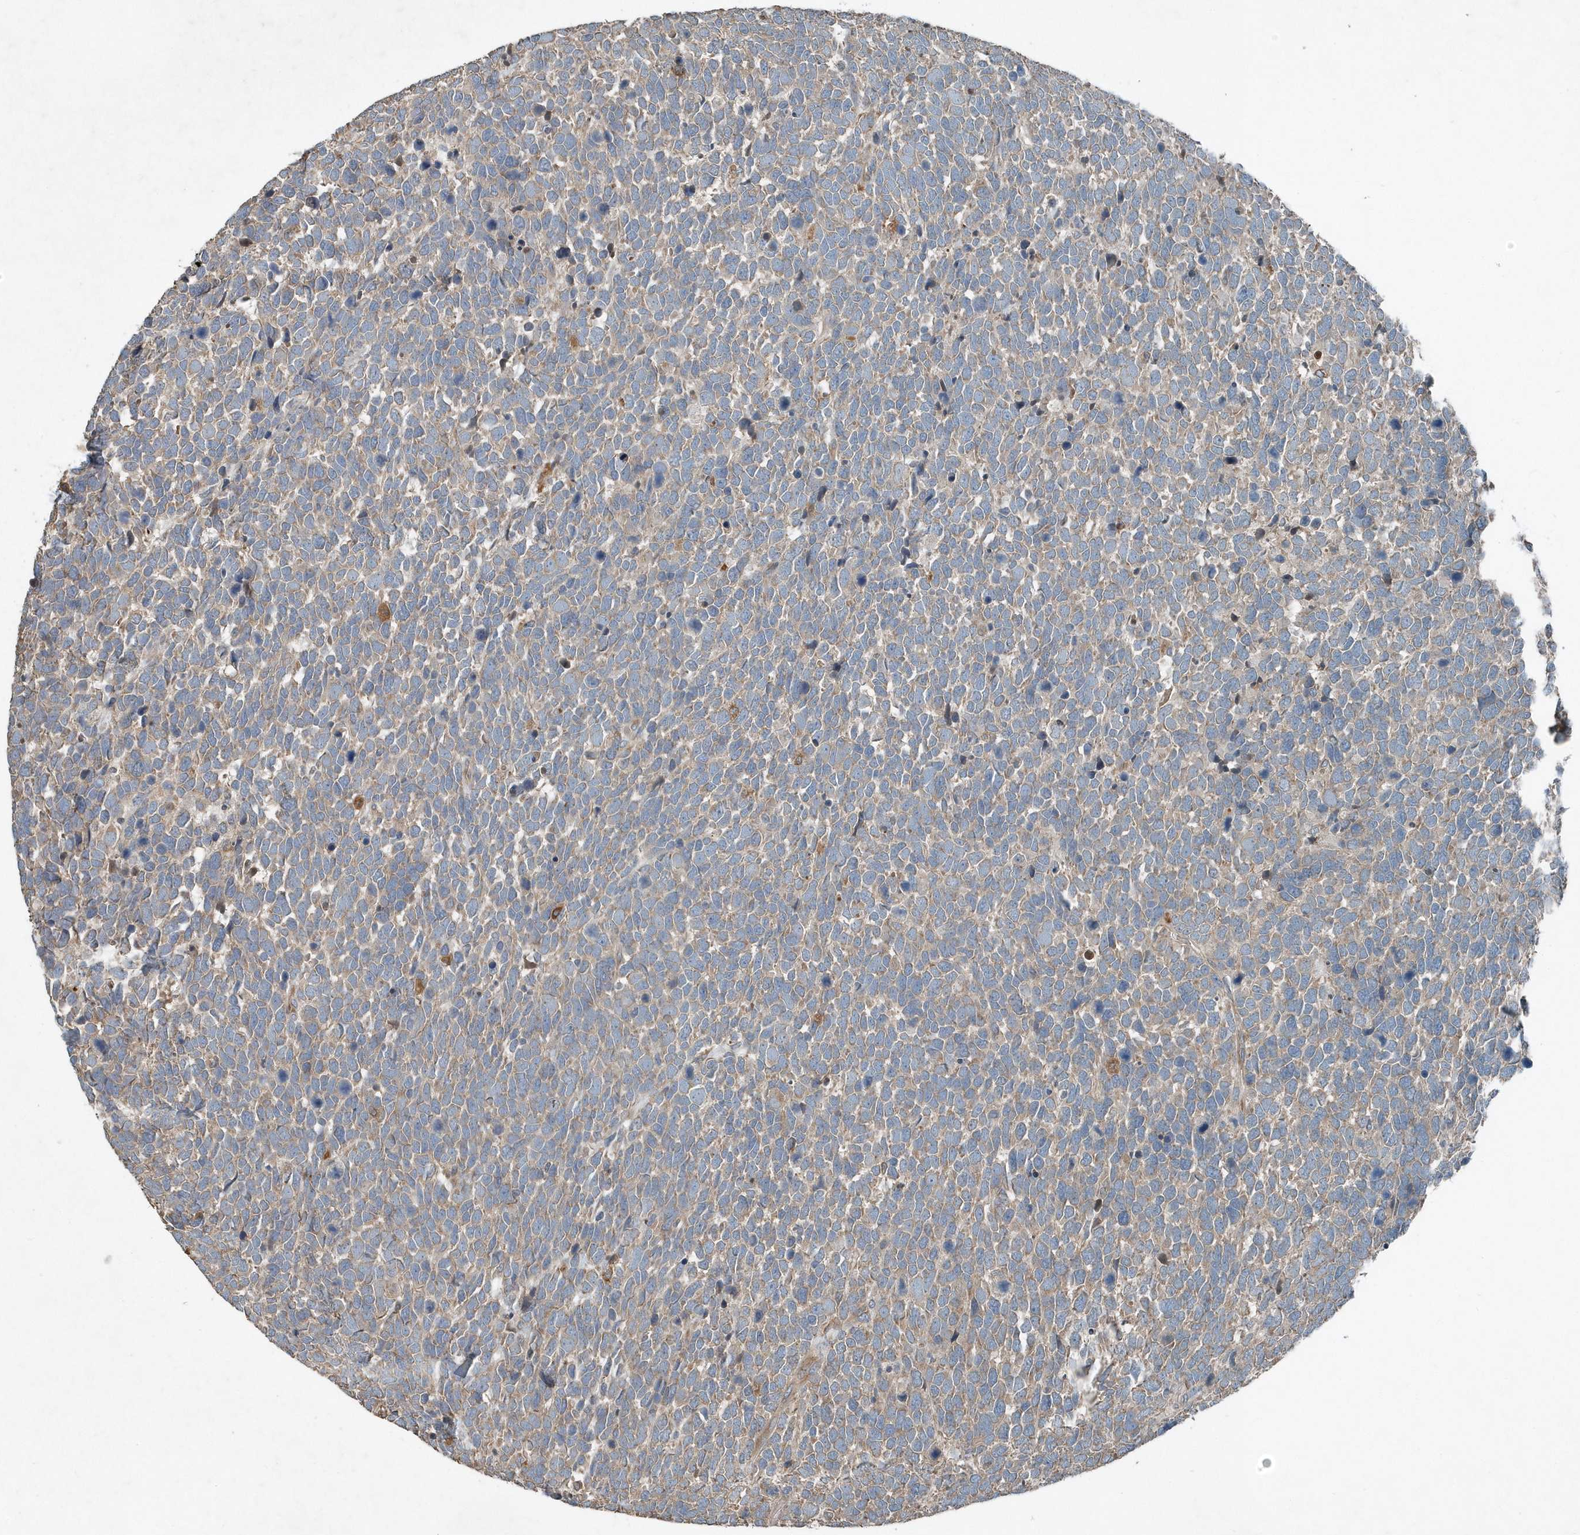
{"staining": {"intensity": "weak", "quantity": ">75%", "location": "cytoplasmic/membranous"}, "tissue": "urothelial cancer", "cell_type": "Tumor cells", "image_type": "cancer", "snomed": [{"axis": "morphology", "description": "Urothelial carcinoma, High grade"}, {"axis": "topography", "description": "Urinary bladder"}], "caption": "Protein staining by immunohistochemistry (IHC) reveals weak cytoplasmic/membranous positivity in about >75% of tumor cells in urothelial cancer. (DAB = brown stain, brightfield microscopy at high magnification).", "gene": "SCFD2", "patient": {"sex": "female", "age": 82}}